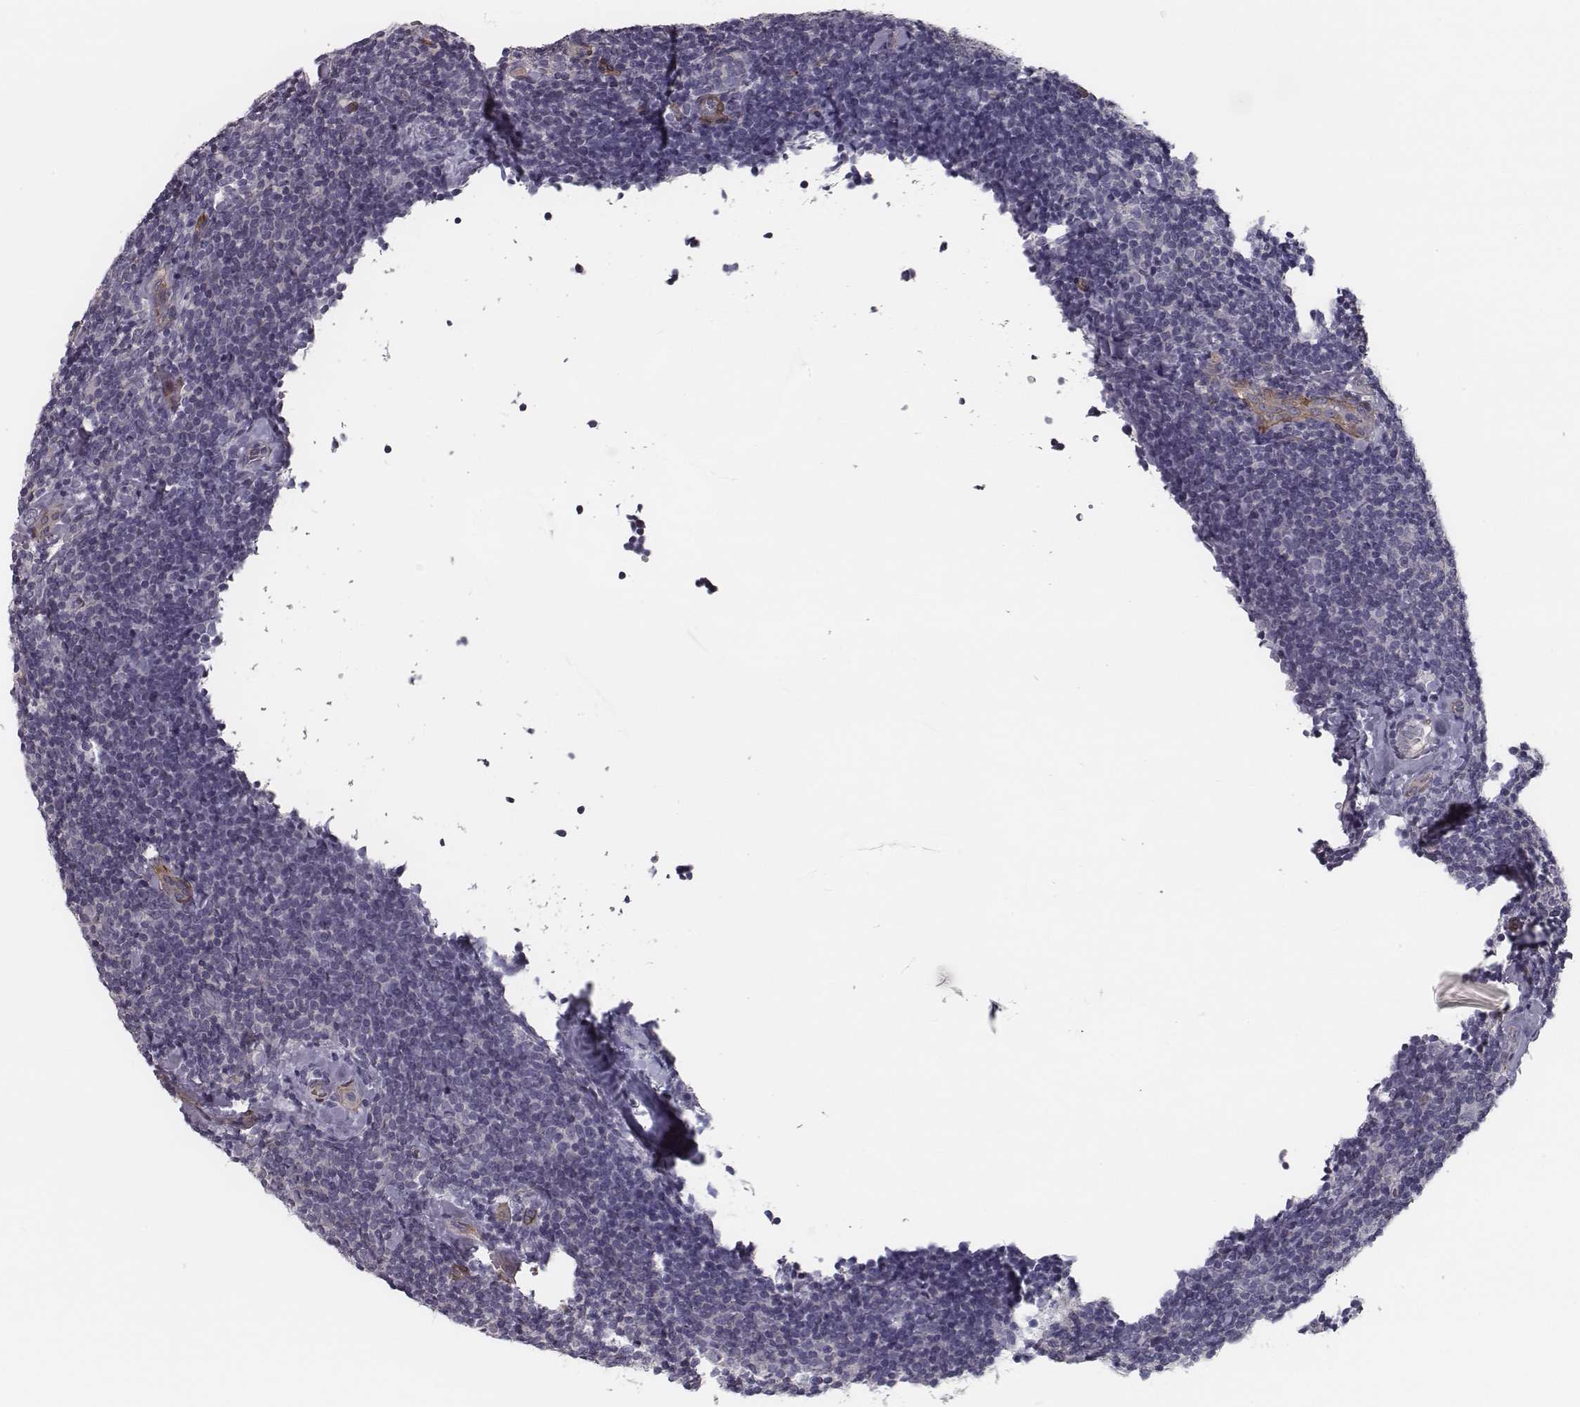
{"staining": {"intensity": "negative", "quantity": "none", "location": "none"}, "tissue": "lymphoma", "cell_type": "Tumor cells", "image_type": "cancer", "snomed": [{"axis": "morphology", "description": "Malignant lymphoma, non-Hodgkin's type, Low grade"}, {"axis": "topography", "description": "Lymph node"}], "caption": "An IHC micrograph of lymphoma is shown. There is no staining in tumor cells of lymphoma.", "gene": "ISYNA1", "patient": {"sex": "female", "age": 56}}